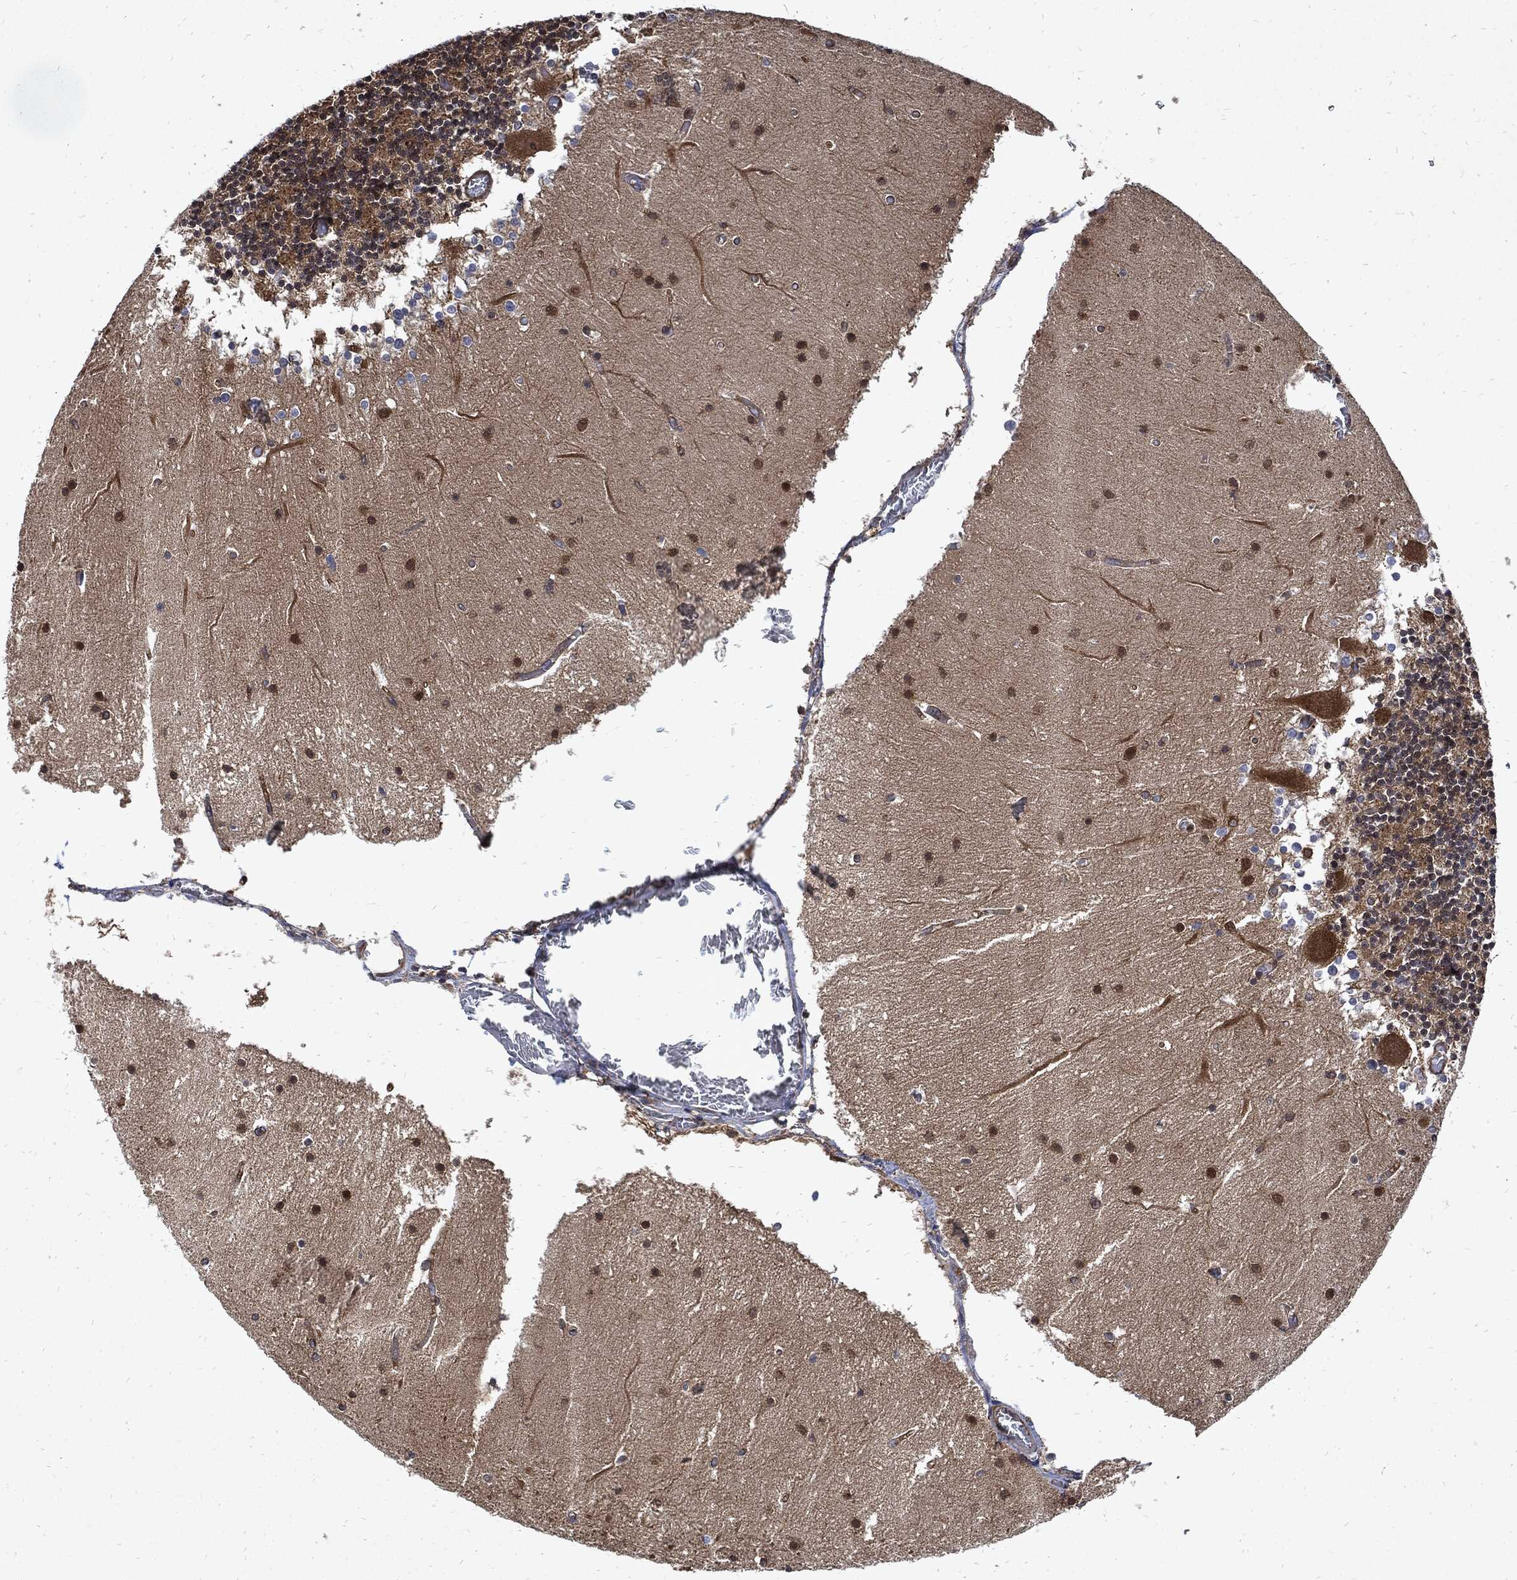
{"staining": {"intensity": "negative", "quantity": "none", "location": "none"}, "tissue": "cerebellum", "cell_type": "Cells in granular layer", "image_type": "normal", "snomed": [{"axis": "morphology", "description": "Normal tissue, NOS"}, {"axis": "topography", "description": "Cerebellum"}], "caption": "This is an immunohistochemistry micrograph of unremarkable human cerebellum. There is no staining in cells in granular layer.", "gene": "DCTN1", "patient": {"sex": "female", "age": 28}}